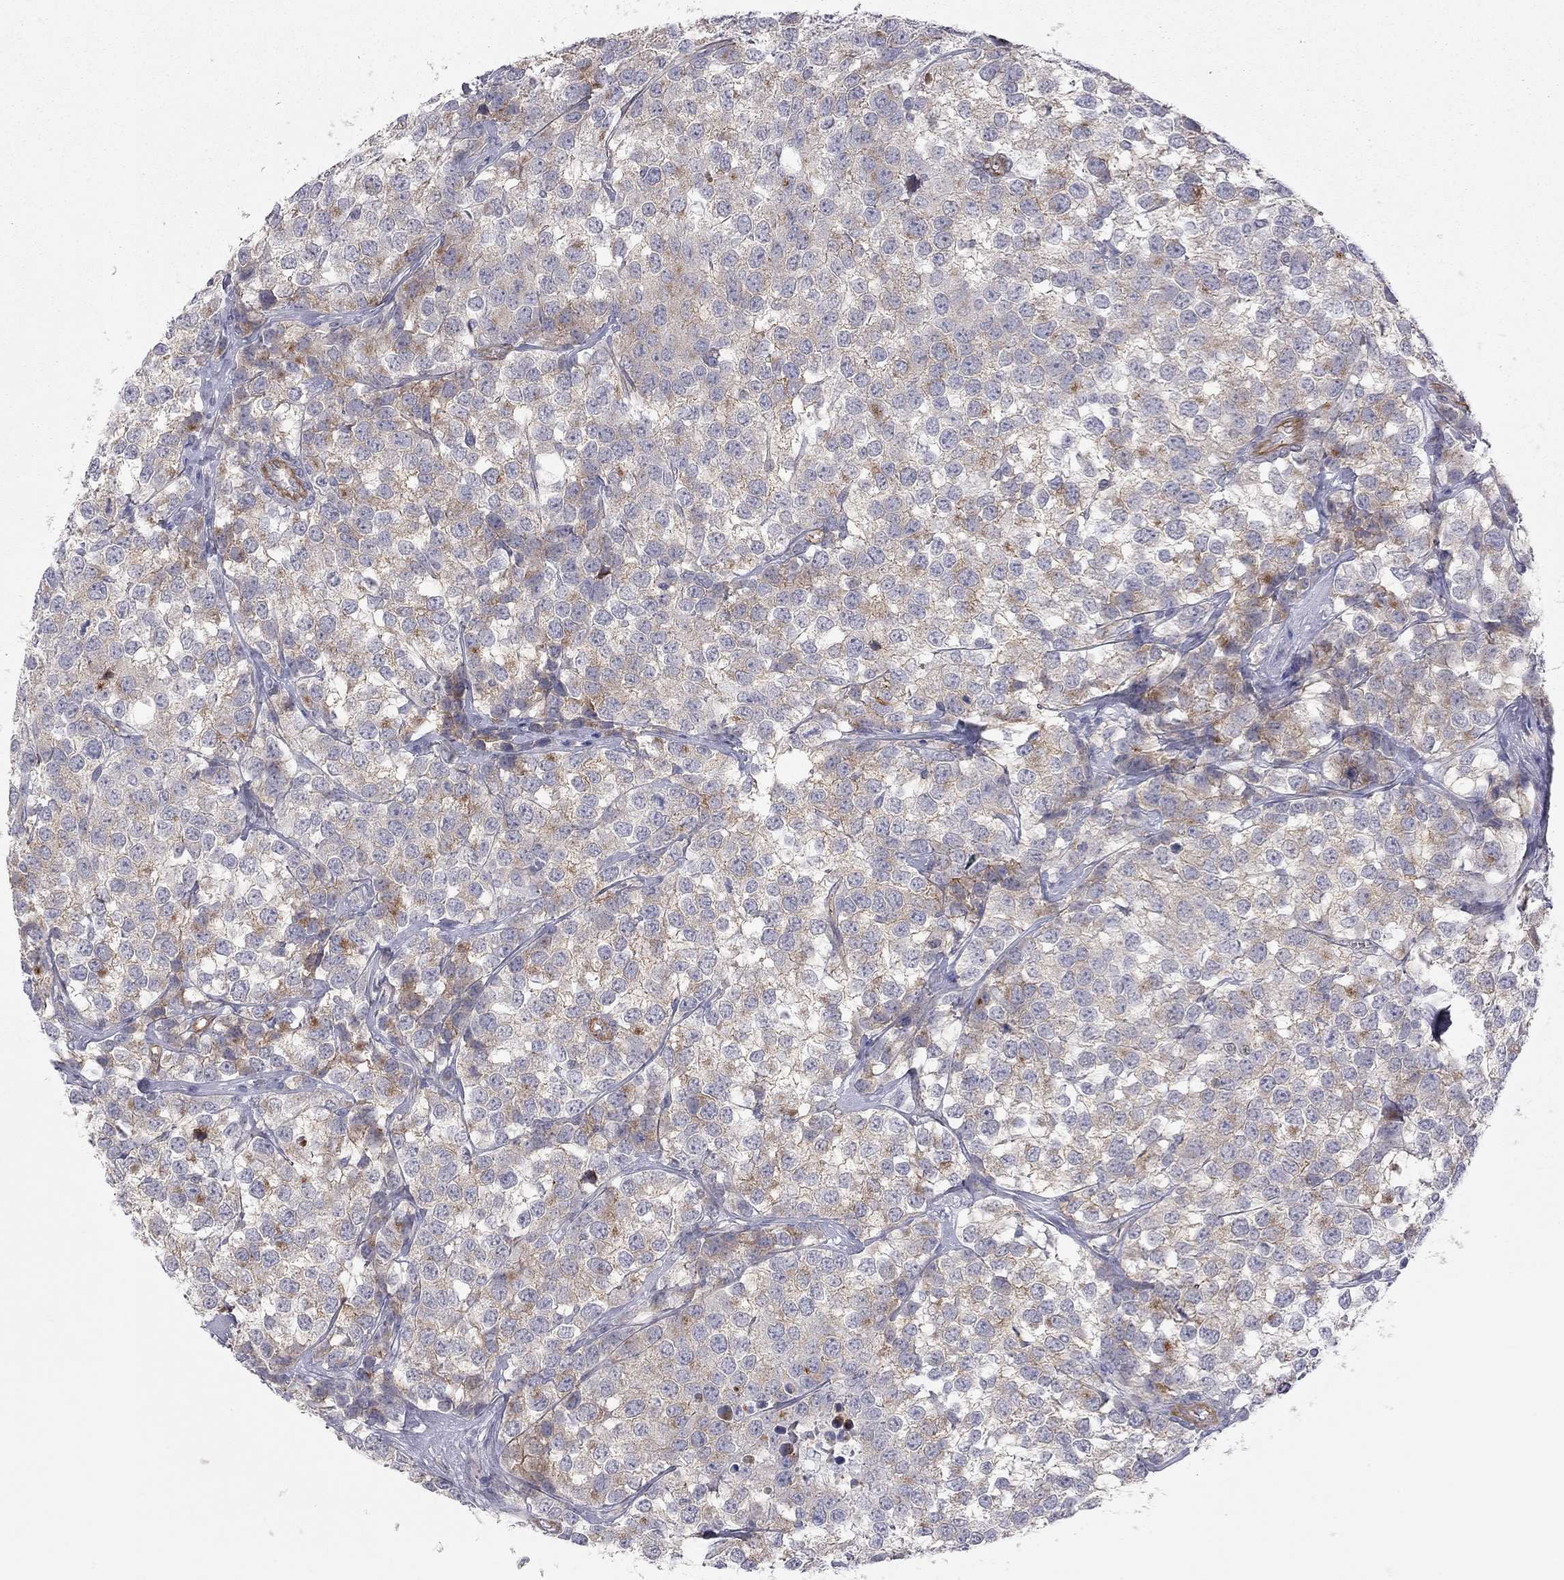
{"staining": {"intensity": "moderate", "quantity": "25%-75%", "location": "cytoplasmic/membranous"}, "tissue": "testis cancer", "cell_type": "Tumor cells", "image_type": "cancer", "snomed": [{"axis": "morphology", "description": "Seminoma, NOS"}, {"axis": "topography", "description": "Testis"}], "caption": "A brown stain shows moderate cytoplasmic/membranous expression of a protein in human testis seminoma tumor cells. (Brightfield microscopy of DAB IHC at high magnification).", "gene": "GPRC5B", "patient": {"sex": "male", "age": 59}}